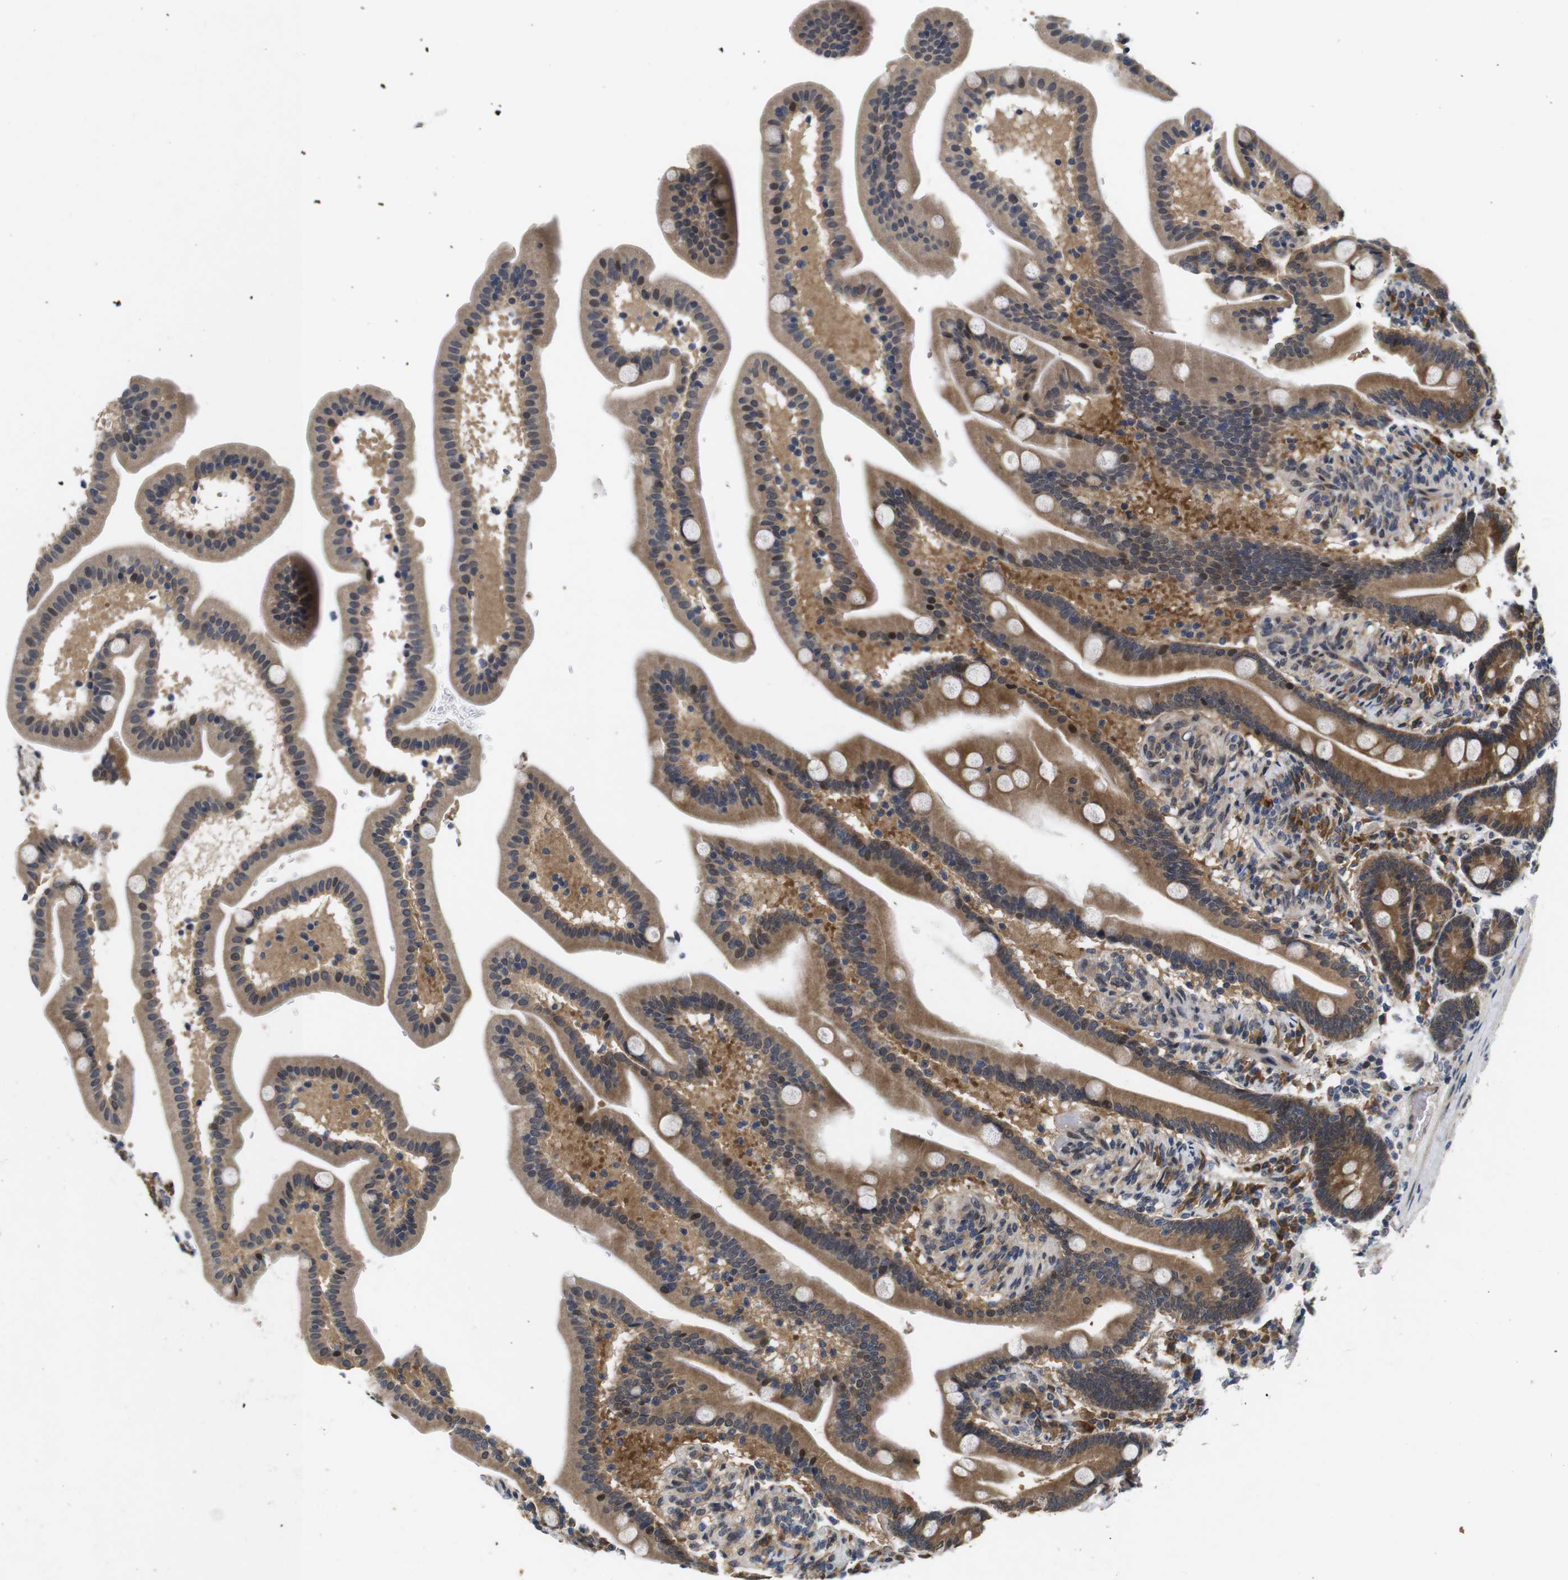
{"staining": {"intensity": "moderate", "quantity": ">75%", "location": "cytoplasmic/membranous"}, "tissue": "duodenum", "cell_type": "Glandular cells", "image_type": "normal", "snomed": [{"axis": "morphology", "description": "Normal tissue, NOS"}, {"axis": "topography", "description": "Duodenum"}], "caption": "Moderate cytoplasmic/membranous expression is appreciated in about >75% of glandular cells in normal duodenum. (Brightfield microscopy of DAB IHC at high magnification).", "gene": "ZBTB46", "patient": {"sex": "male", "age": 54}}